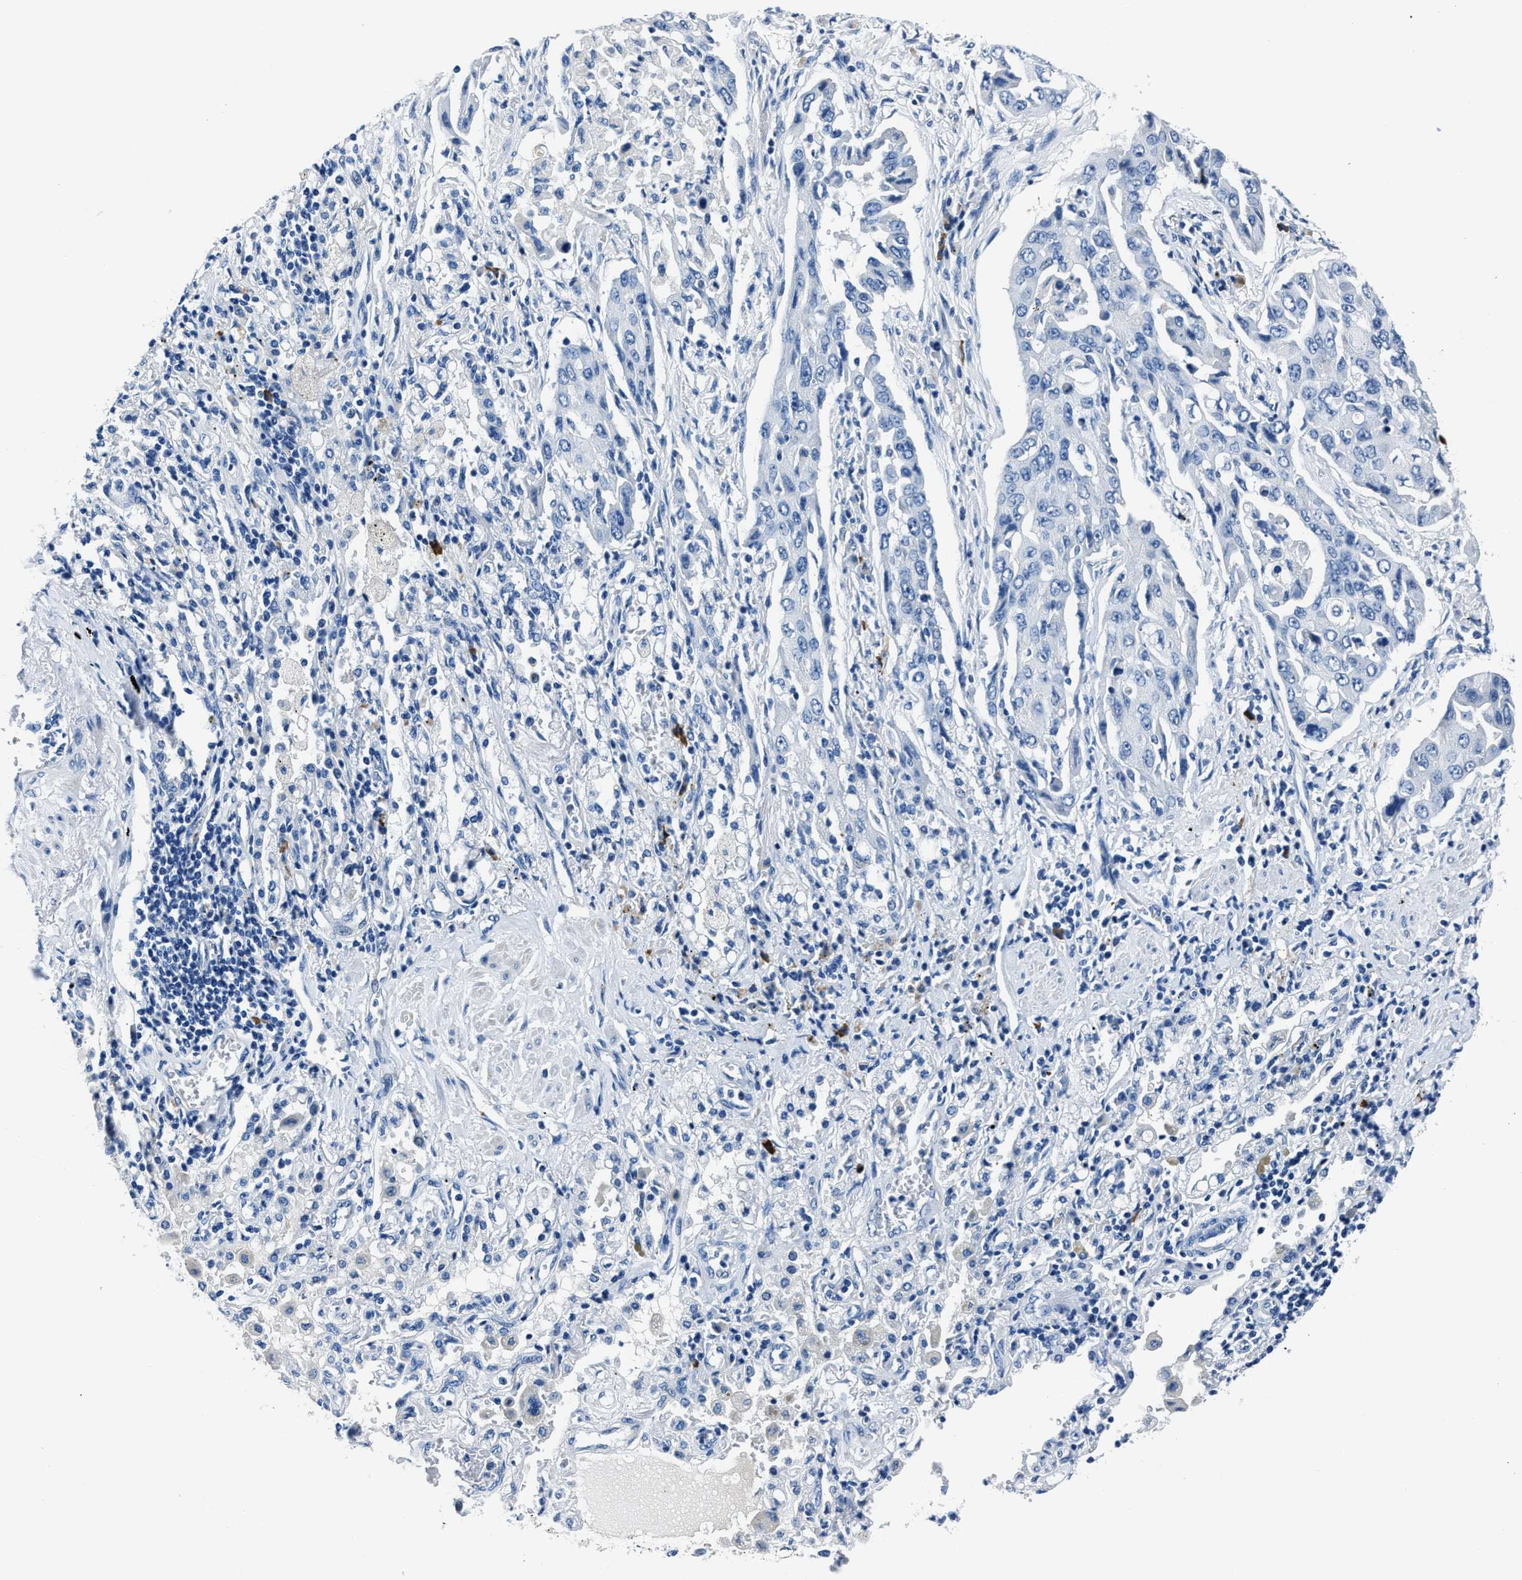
{"staining": {"intensity": "negative", "quantity": "none", "location": "none"}, "tissue": "lung cancer", "cell_type": "Tumor cells", "image_type": "cancer", "snomed": [{"axis": "morphology", "description": "Adenocarcinoma, NOS"}, {"axis": "topography", "description": "Lung"}], "caption": "Histopathology image shows no protein expression in tumor cells of lung adenocarcinoma tissue. The staining is performed using DAB (3,3'-diaminobenzidine) brown chromogen with nuclei counter-stained in using hematoxylin.", "gene": "NACAD", "patient": {"sex": "female", "age": 65}}